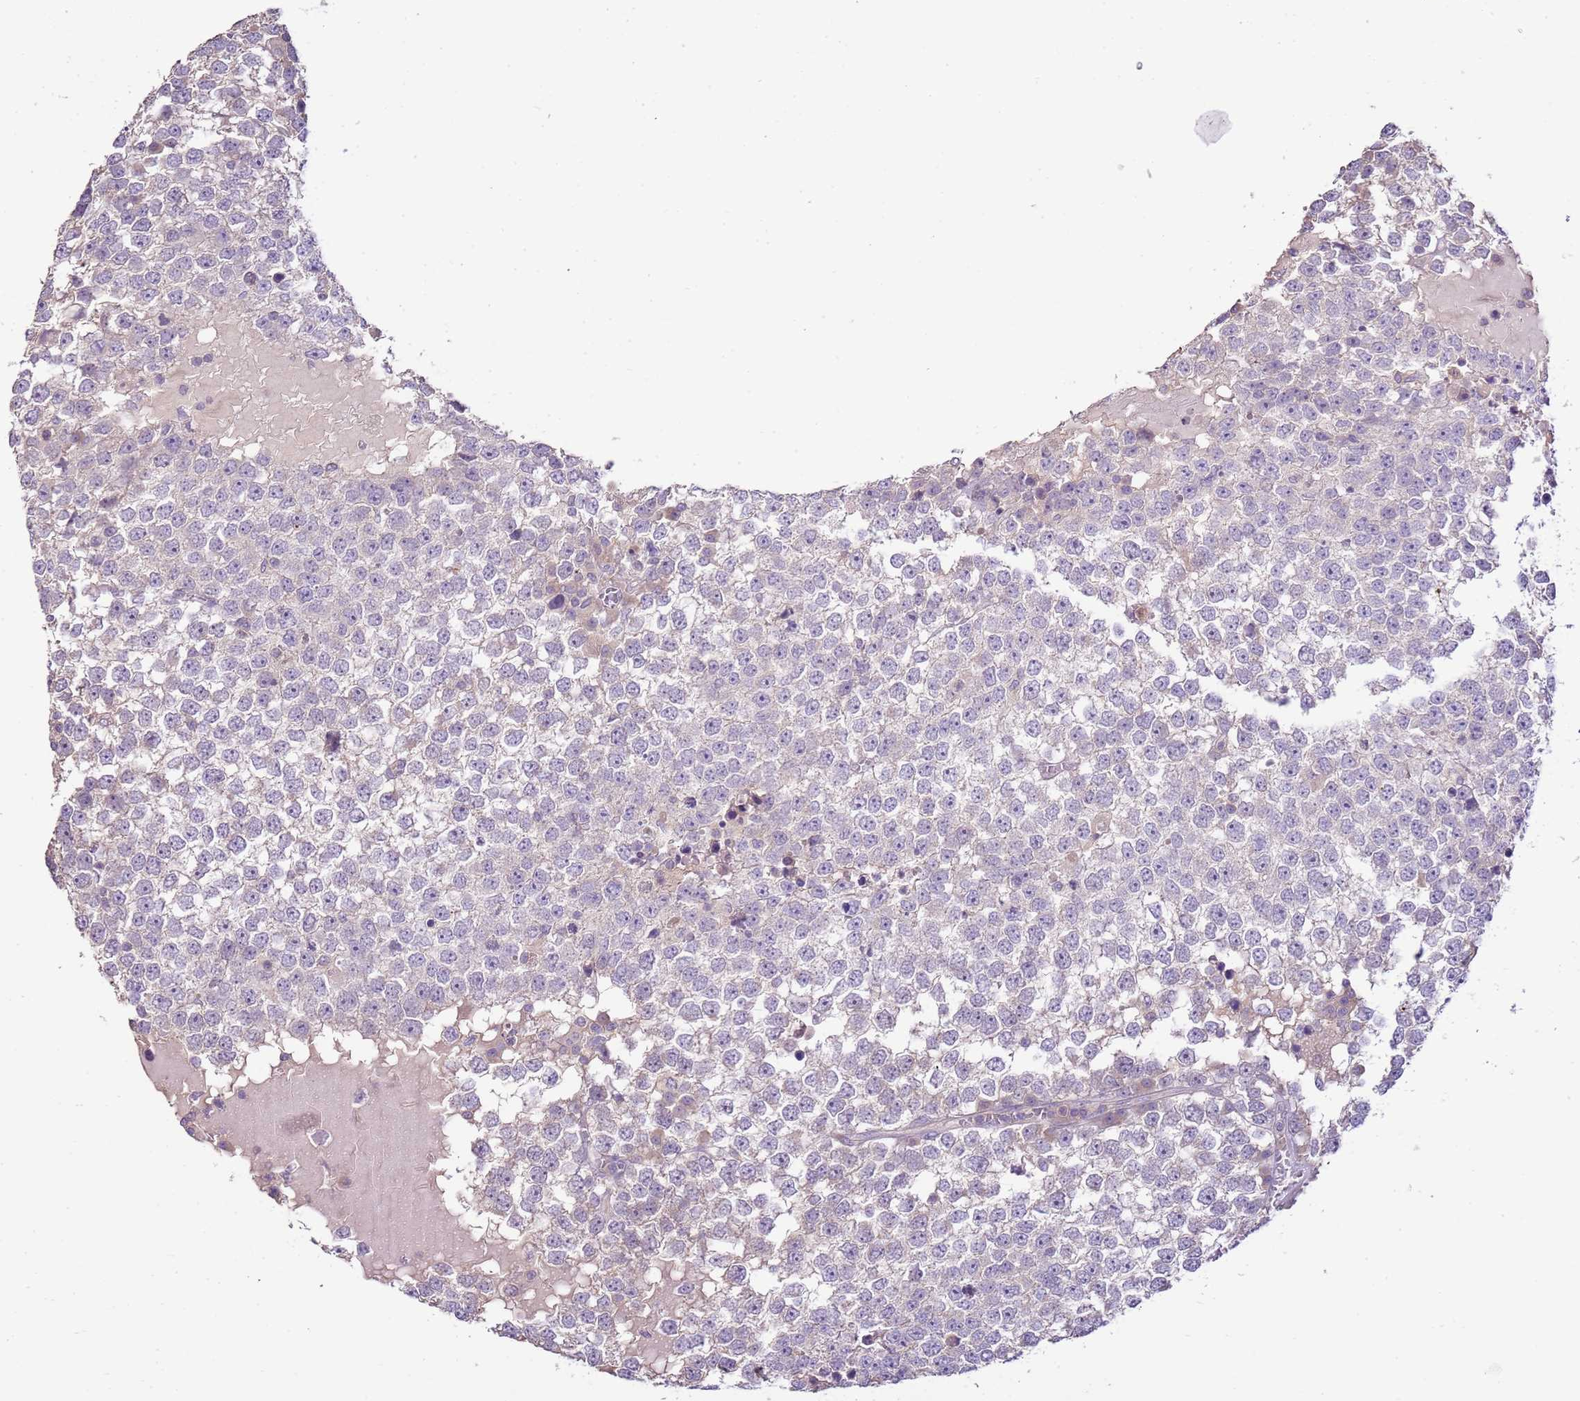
{"staining": {"intensity": "negative", "quantity": "none", "location": "none"}, "tissue": "testis cancer", "cell_type": "Tumor cells", "image_type": "cancer", "snomed": [{"axis": "morphology", "description": "Seminoma, NOS"}, {"axis": "topography", "description": "Testis"}], "caption": "This photomicrograph is of seminoma (testis) stained with immunohistochemistry to label a protein in brown with the nuclei are counter-stained blue. There is no positivity in tumor cells.", "gene": "IL2RG", "patient": {"sex": "male", "age": 65}}